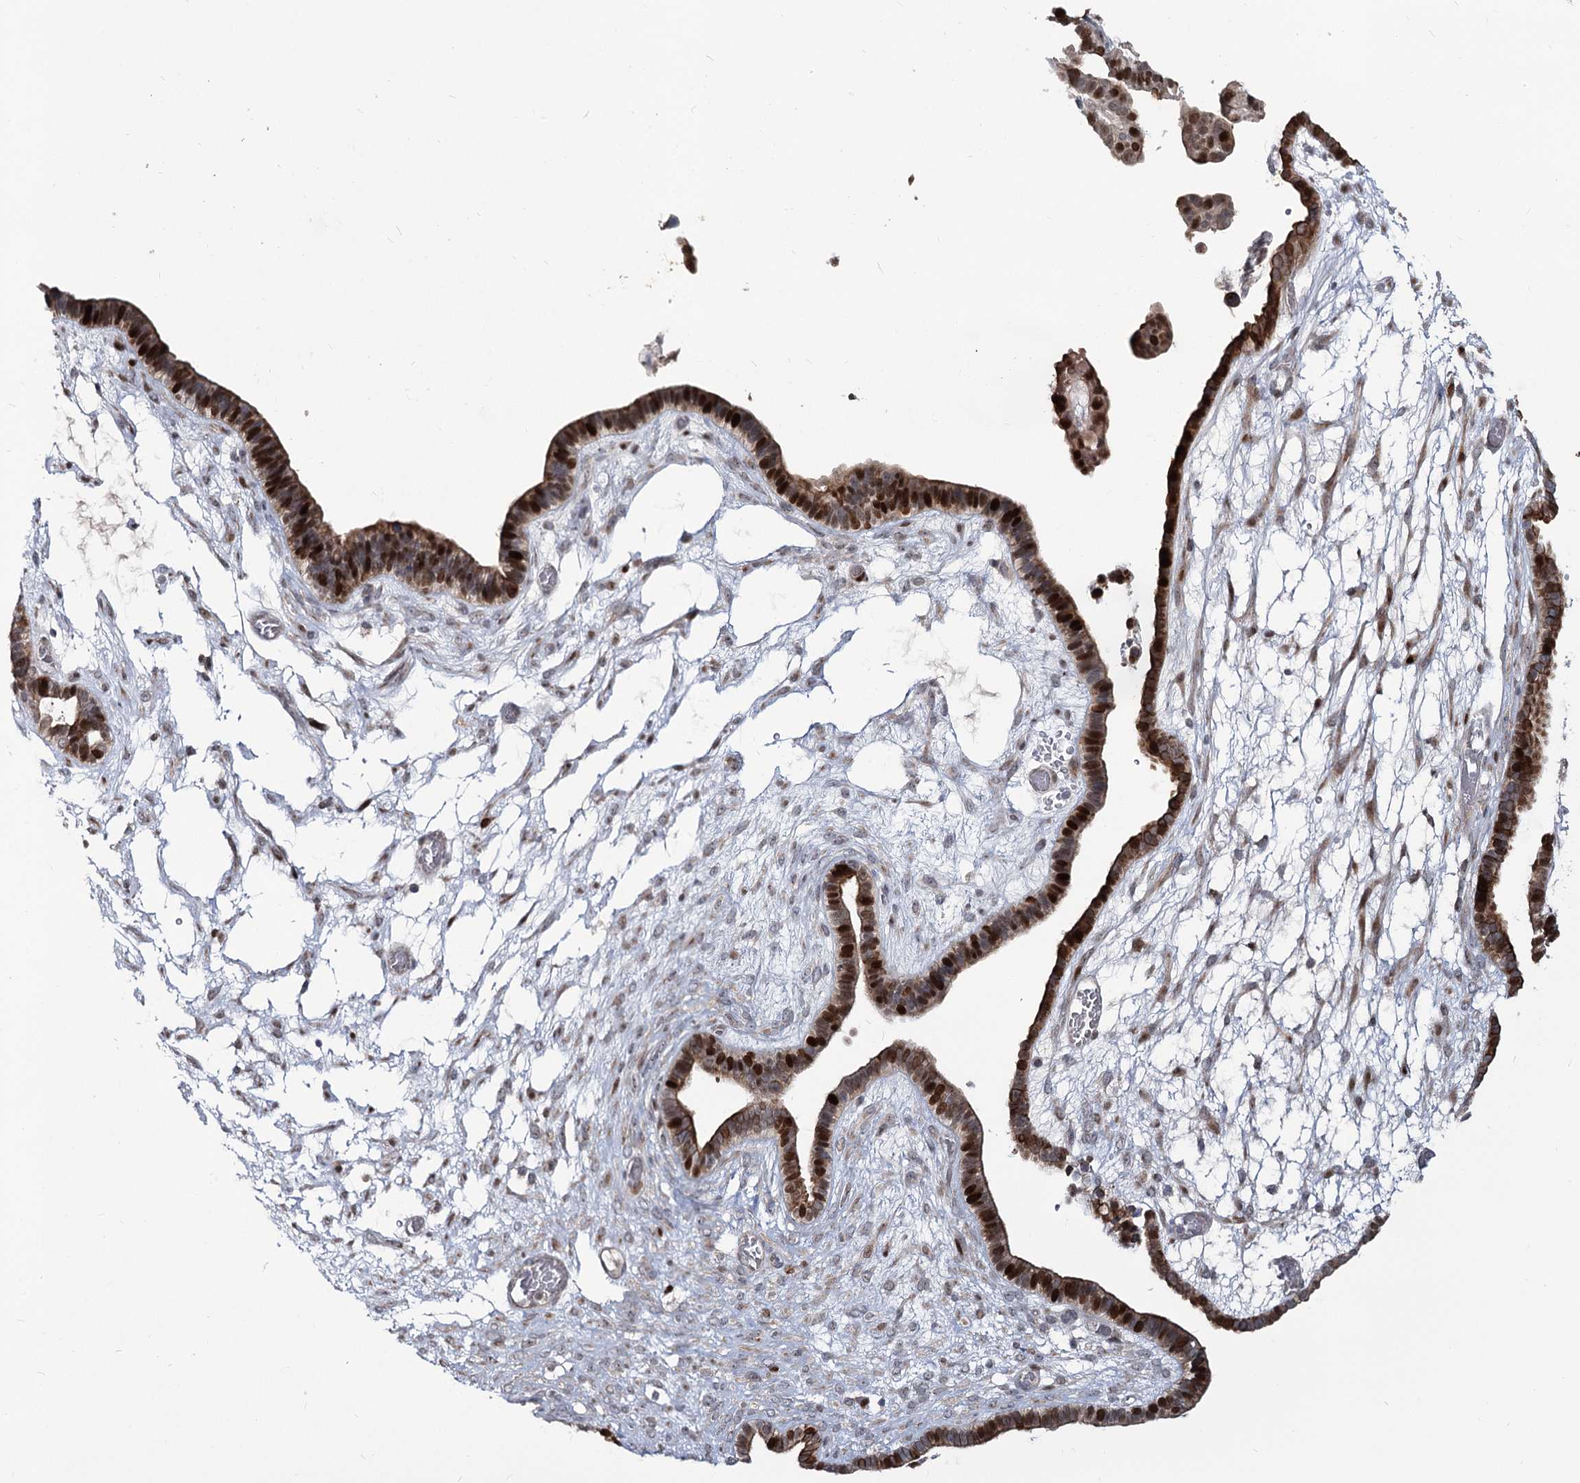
{"staining": {"intensity": "strong", "quantity": "25%-75%", "location": "nuclear"}, "tissue": "ovarian cancer", "cell_type": "Tumor cells", "image_type": "cancer", "snomed": [{"axis": "morphology", "description": "Cystadenocarcinoma, serous, NOS"}, {"axis": "topography", "description": "Ovary"}], "caption": "Immunohistochemistry (DAB) staining of human serous cystadenocarcinoma (ovarian) exhibits strong nuclear protein staining in about 25%-75% of tumor cells.", "gene": "PIK3C2A", "patient": {"sex": "female", "age": 56}}